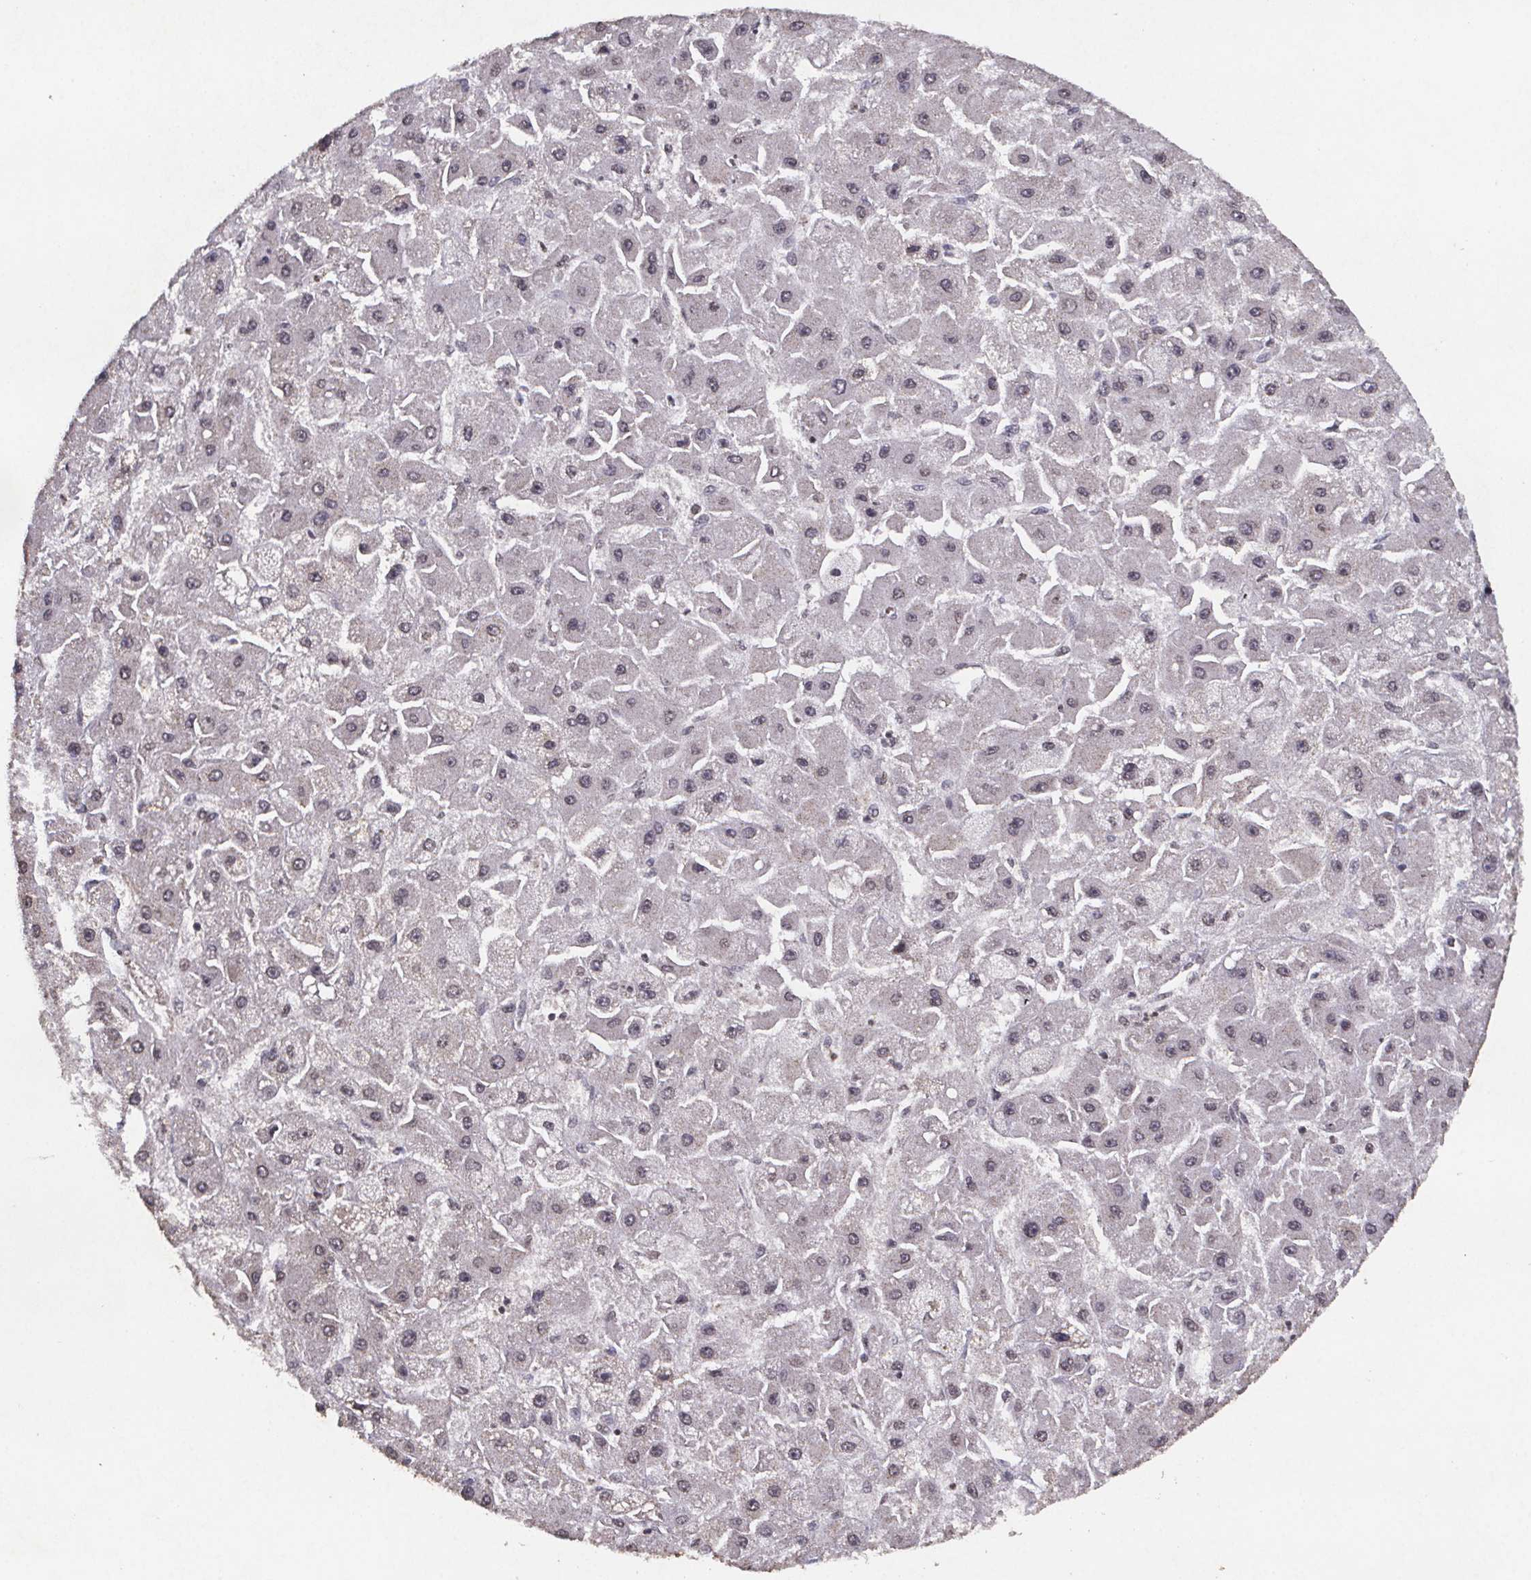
{"staining": {"intensity": "negative", "quantity": "none", "location": "none"}, "tissue": "liver cancer", "cell_type": "Tumor cells", "image_type": "cancer", "snomed": [{"axis": "morphology", "description": "Carcinoma, Hepatocellular, NOS"}, {"axis": "topography", "description": "Liver"}], "caption": "This is a photomicrograph of immunohistochemistry staining of hepatocellular carcinoma (liver), which shows no expression in tumor cells.", "gene": "PALLD", "patient": {"sex": "female", "age": 25}}